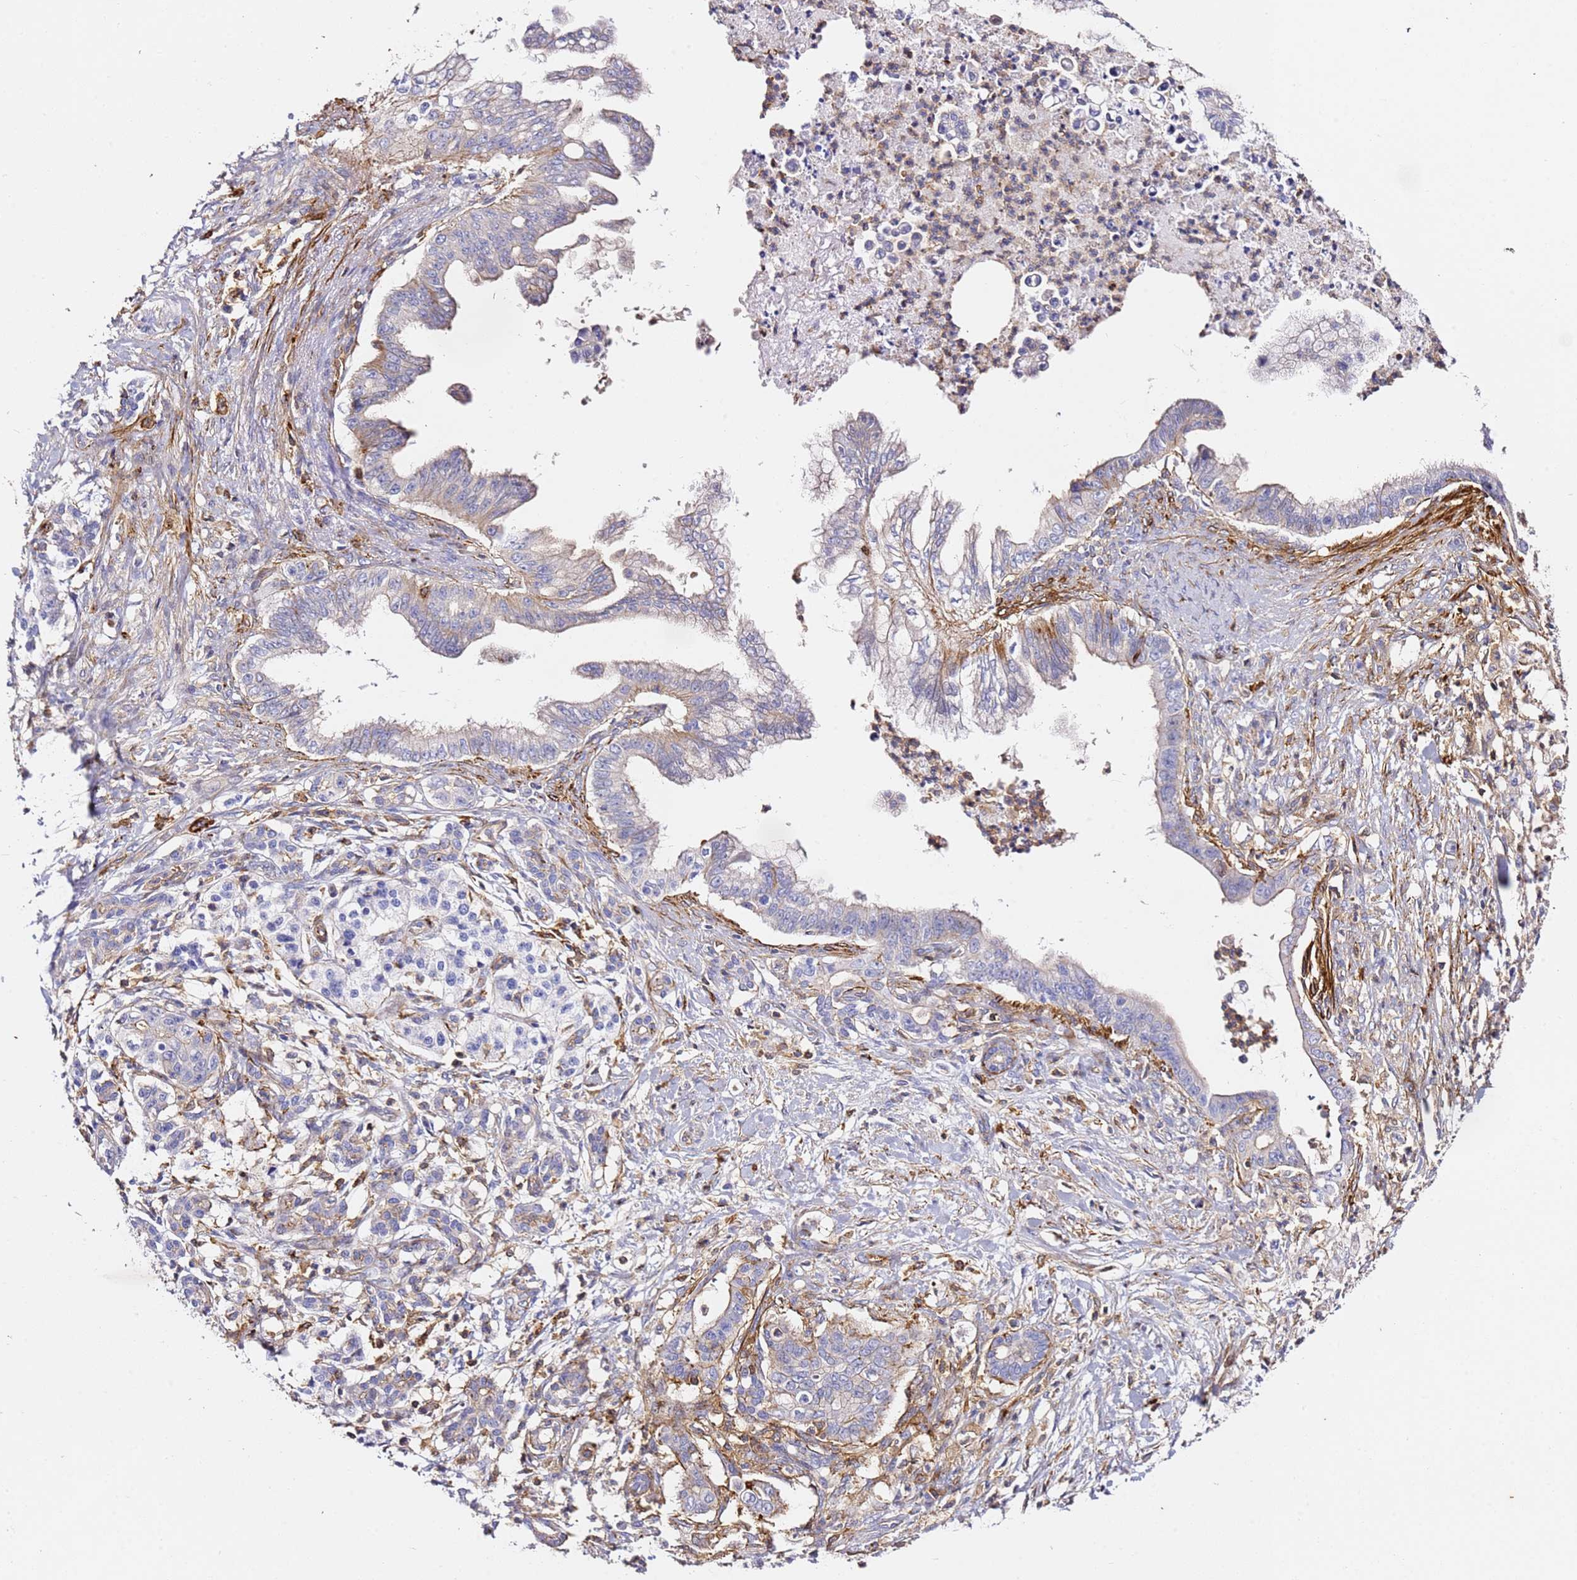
{"staining": {"intensity": "weak", "quantity": "<25%", "location": "cytoplasmic/membranous"}, "tissue": "pancreatic cancer", "cell_type": "Tumor cells", "image_type": "cancer", "snomed": [{"axis": "morphology", "description": "Adenocarcinoma, NOS"}, {"axis": "topography", "description": "Pancreas"}], "caption": "Protein analysis of pancreatic cancer (adenocarcinoma) reveals no significant expression in tumor cells.", "gene": "ZNF671", "patient": {"sex": "male", "age": 58}}